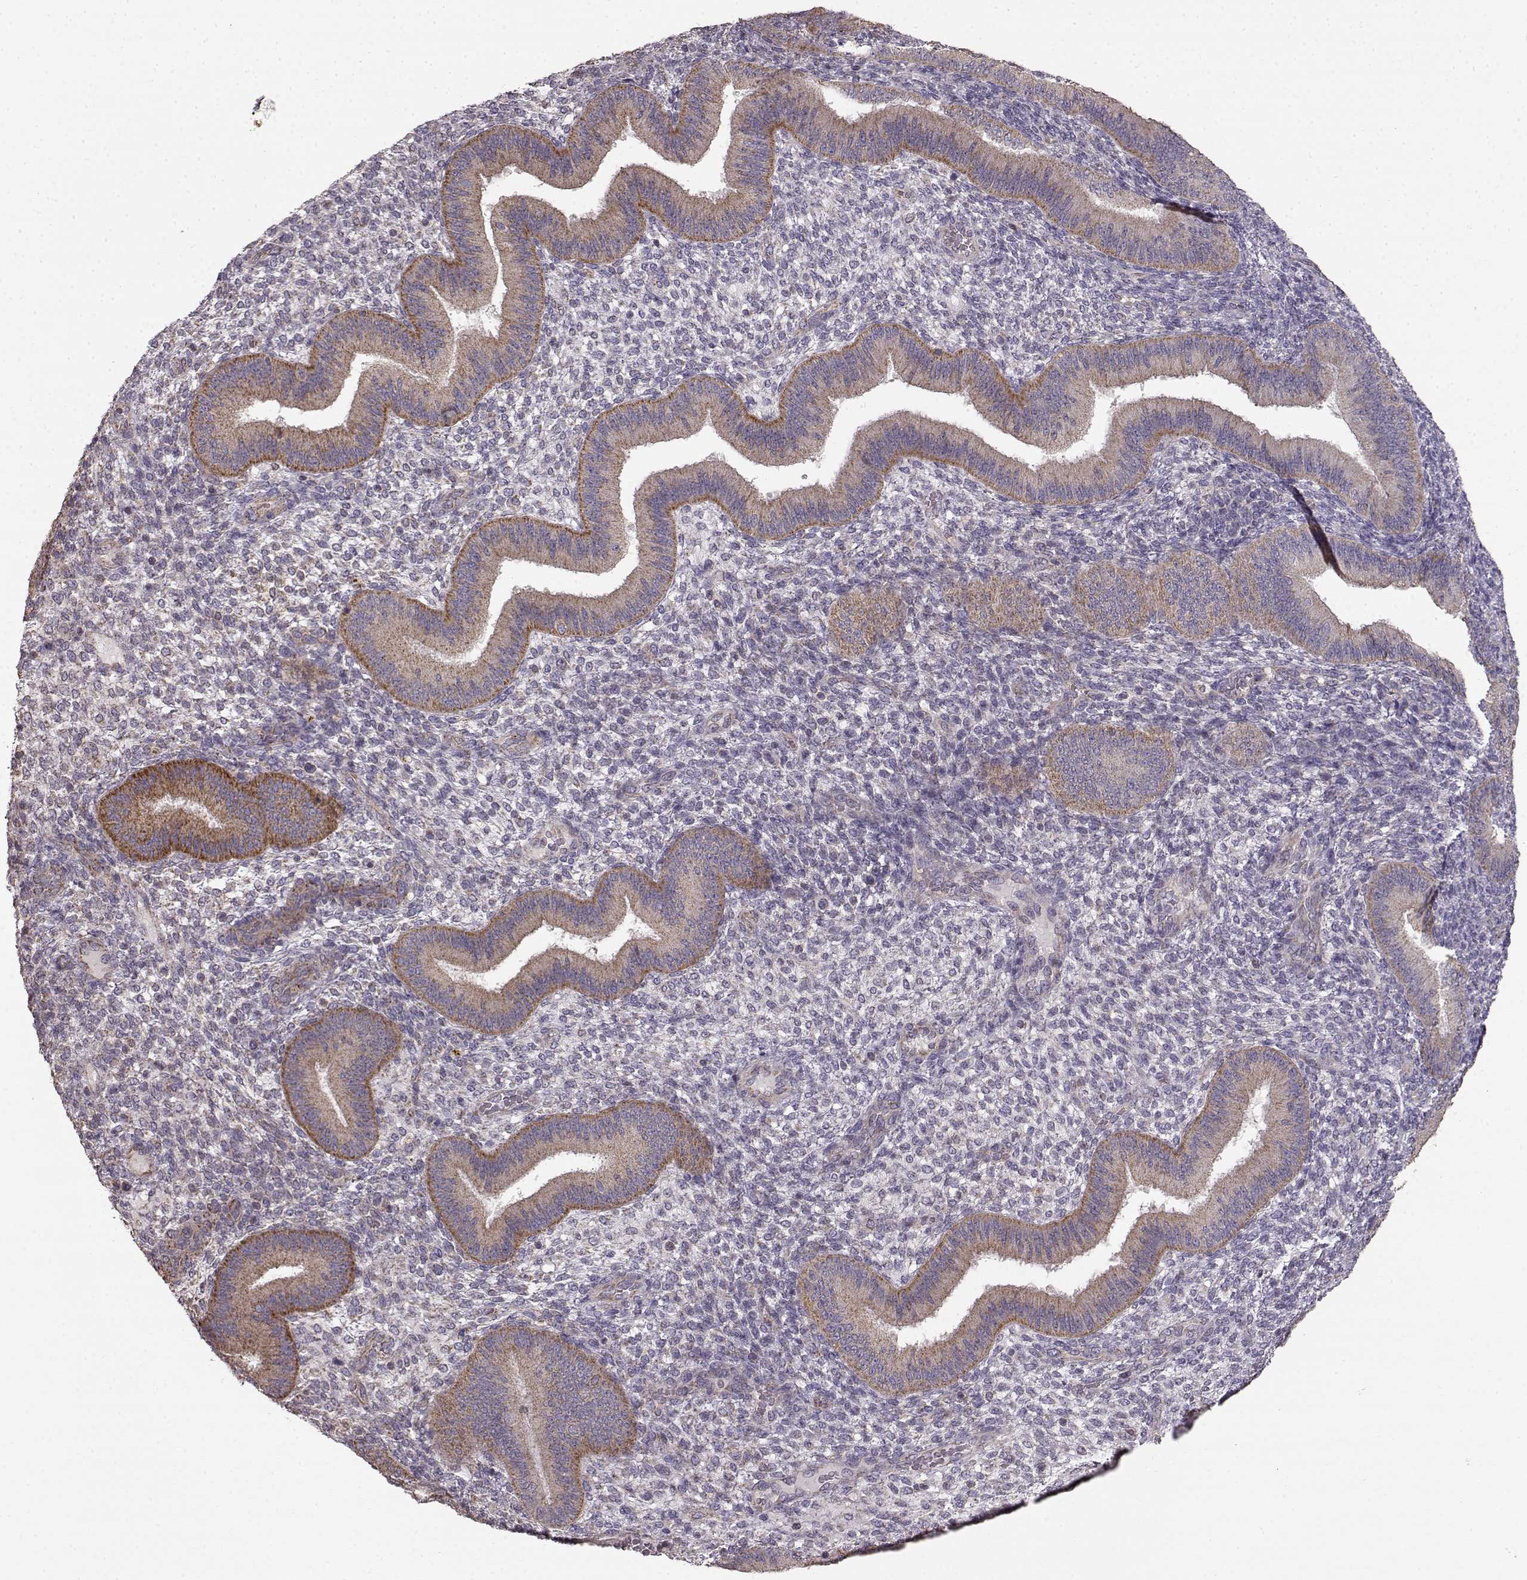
{"staining": {"intensity": "negative", "quantity": "none", "location": "none"}, "tissue": "endometrium", "cell_type": "Cells in endometrial stroma", "image_type": "normal", "snomed": [{"axis": "morphology", "description": "Normal tissue, NOS"}, {"axis": "topography", "description": "Endometrium"}], "caption": "This is an IHC photomicrograph of benign endometrium. There is no expression in cells in endometrial stroma.", "gene": "ERBB3", "patient": {"sex": "female", "age": 39}}